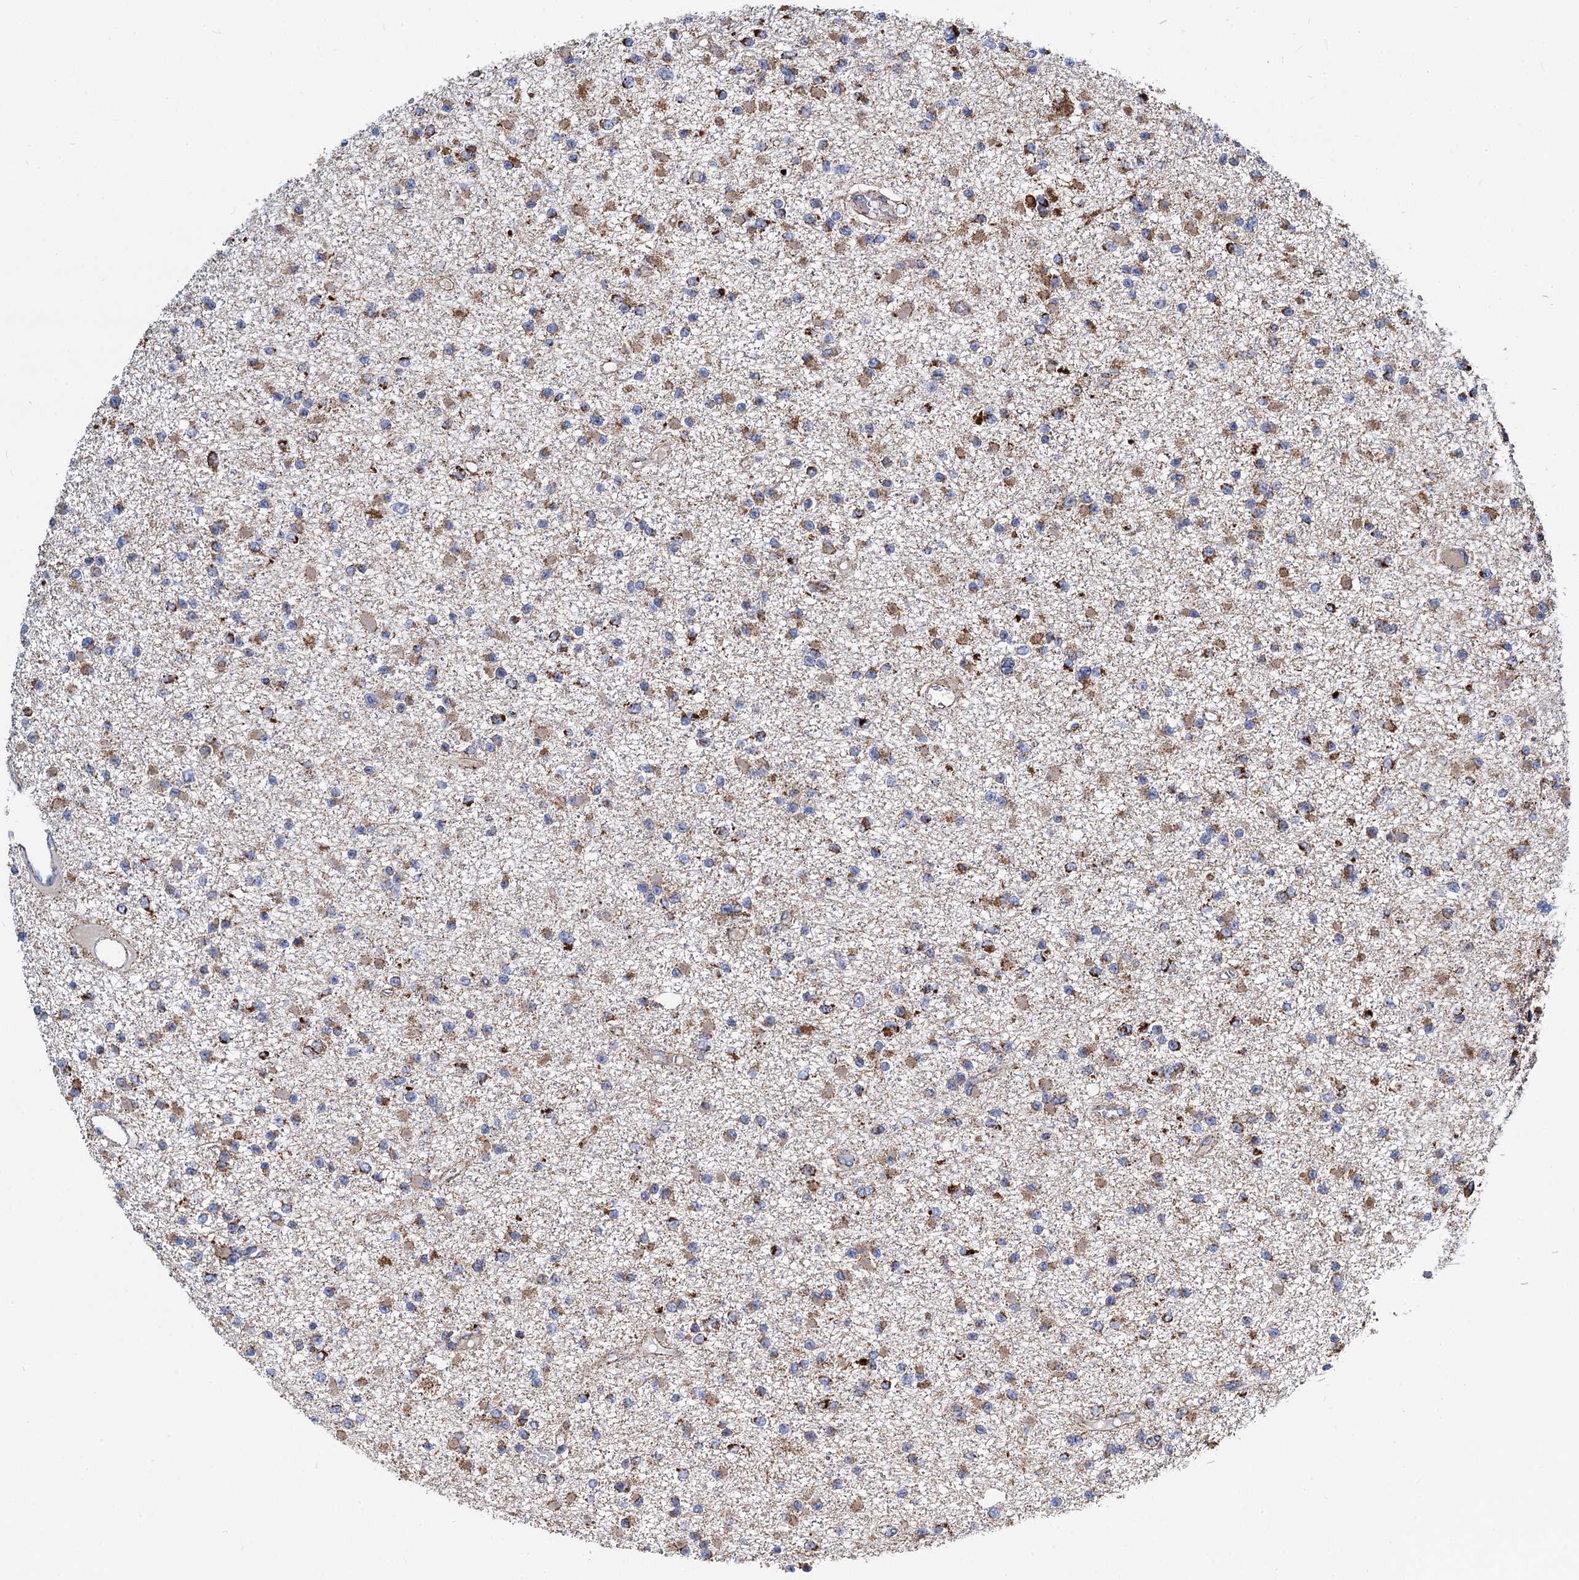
{"staining": {"intensity": "strong", "quantity": "25%-75%", "location": "cytoplasmic/membranous"}, "tissue": "glioma", "cell_type": "Tumor cells", "image_type": "cancer", "snomed": [{"axis": "morphology", "description": "Glioma, malignant, Low grade"}, {"axis": "topography", "description": "Brain"}], "caption": "Glioma stained for a protein exhibits strong cytoplasmic/membranous positivity in tumor cells. The protein is shown in brown color, while the nuclei are stained blue.", "gene": "TIMM10", "patient": {"sex": "female", "age": 22}}